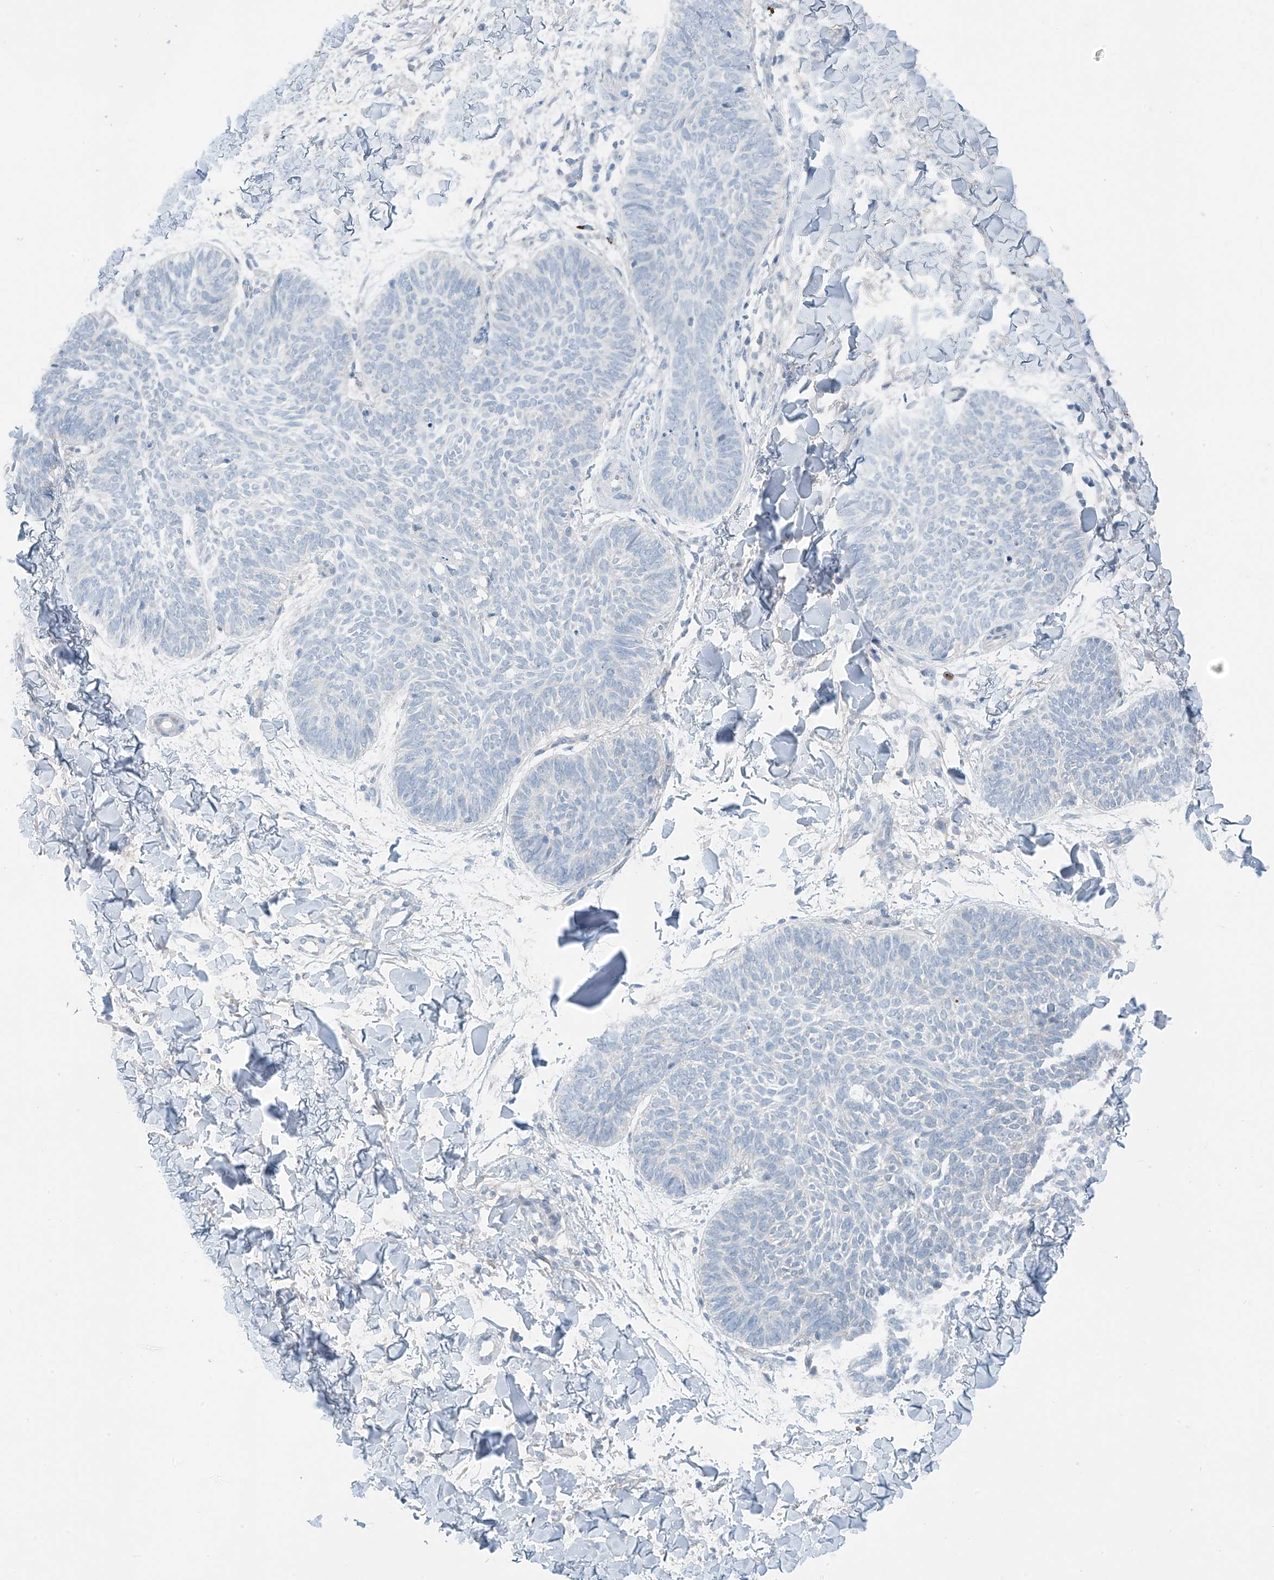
{"staining": {"intensity": "negative", "quantity": "none", "location": "none"}, "tissue": "skin cancer", "cell_type": "Tumor cells", "image_type": "cancer", "snomed": [{"axis": "morphology", "description": "Normal tissue, NOS"}, {"axis": "morphology", "description": "Basal cell carcinoma"}, {"axis": "topography", "description": "Skin"}], "caption": "Tumor cells show no significant protein staining in basal cell carcinoma (skin).", "gene": "ZNF793", "patient": {"sex": "male", "age": 50}}